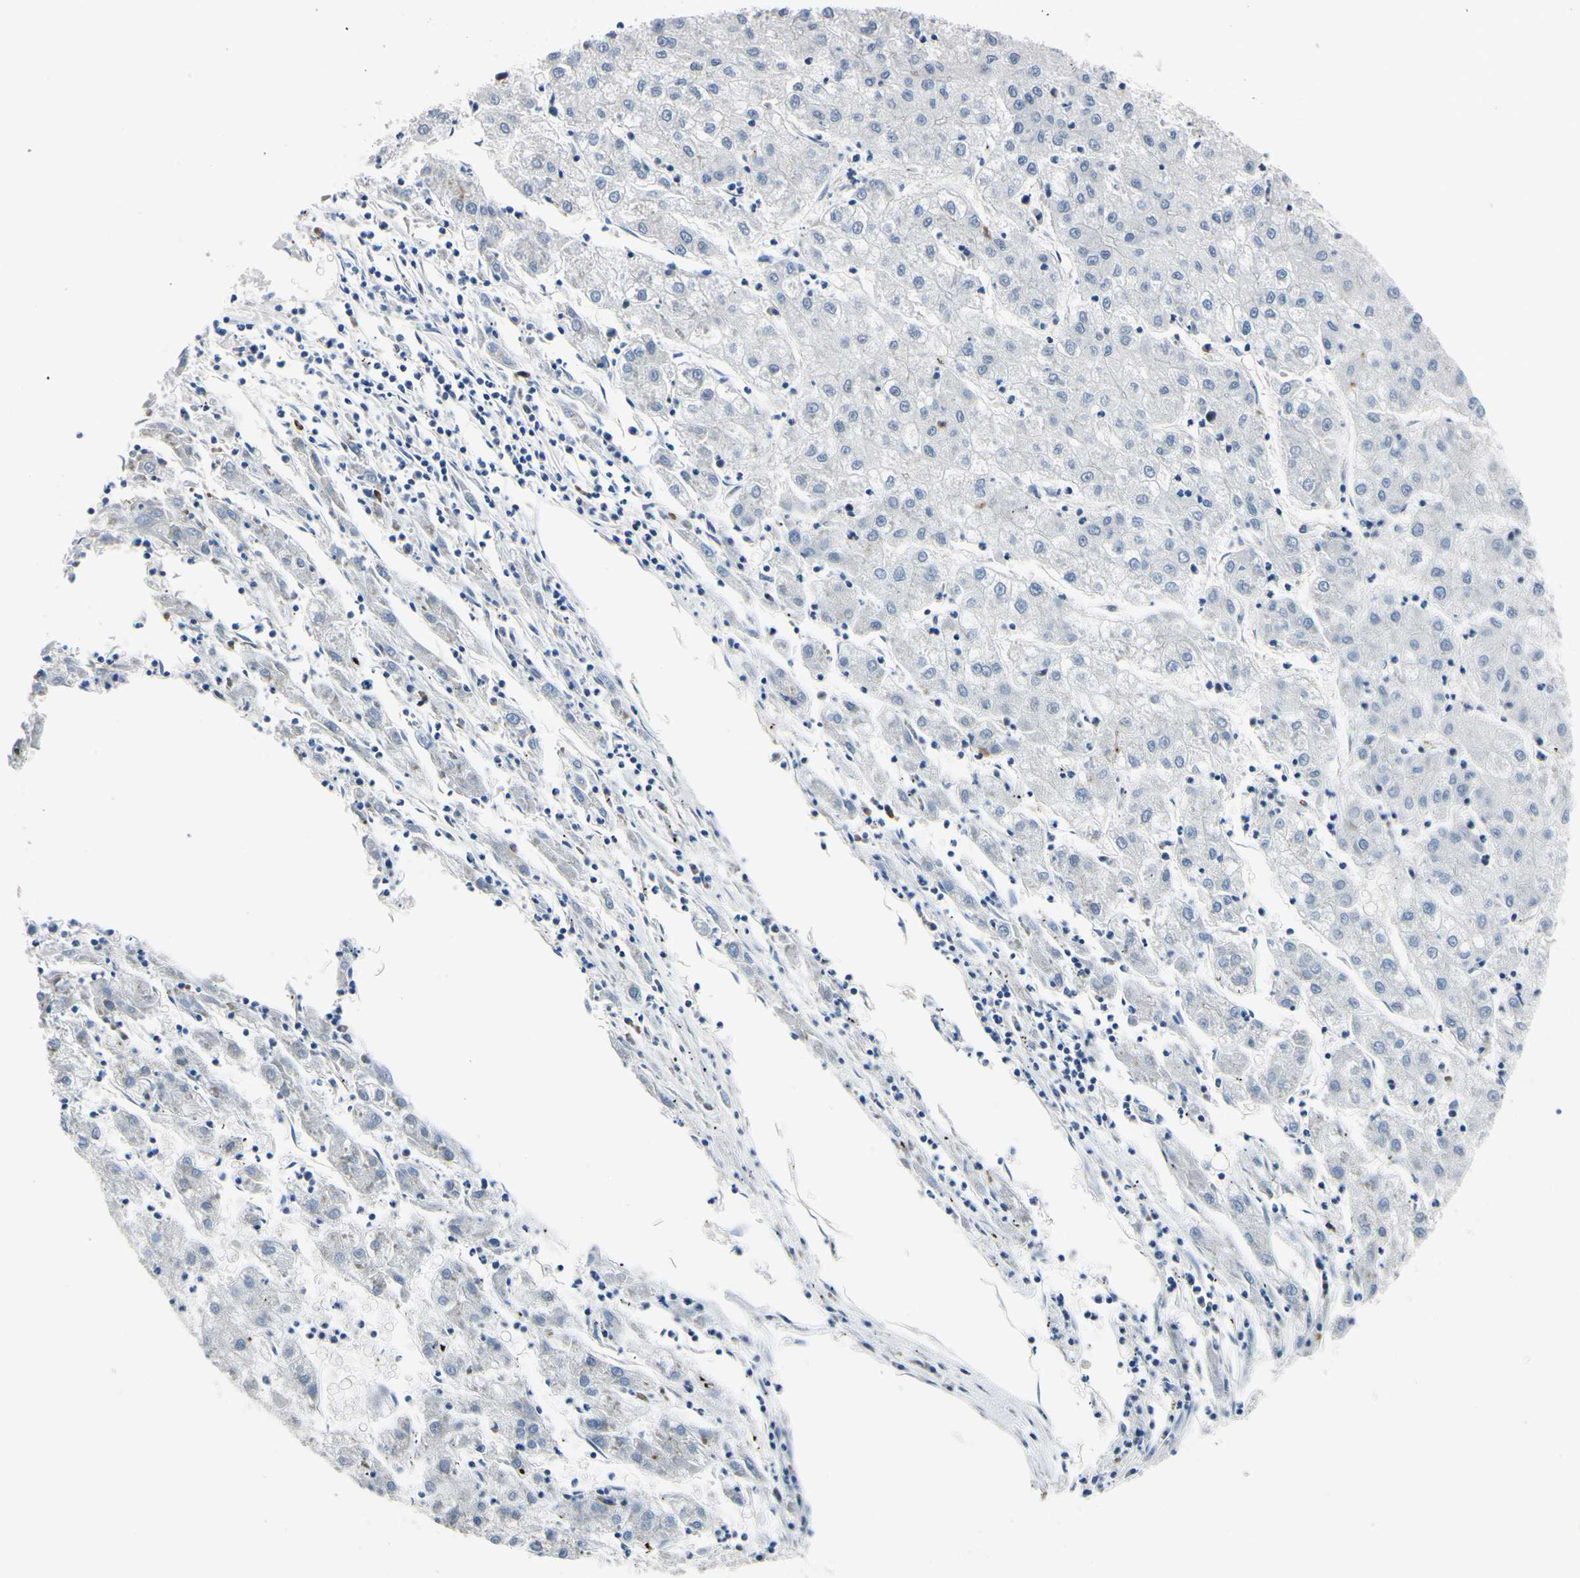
{"staining": {"intensity": "negative", "quantity": "none", "location": "none"}, "tissue": "liver cancer", "cell_type": "Tumor cells", "image_type": "cancer", "snomed": [{"axis": "morphology", "description": "Carcinoma, Hepatocellular, NOS"}, {"axis": "topography", "description": "Liver"}], "caption": "A photomicrograph of human liver cancer (hepatocellular carcinoma) is negative for staining in tumor cells.", "gene": "LHX9", "patient": {"sex": "male", "age": 72}}